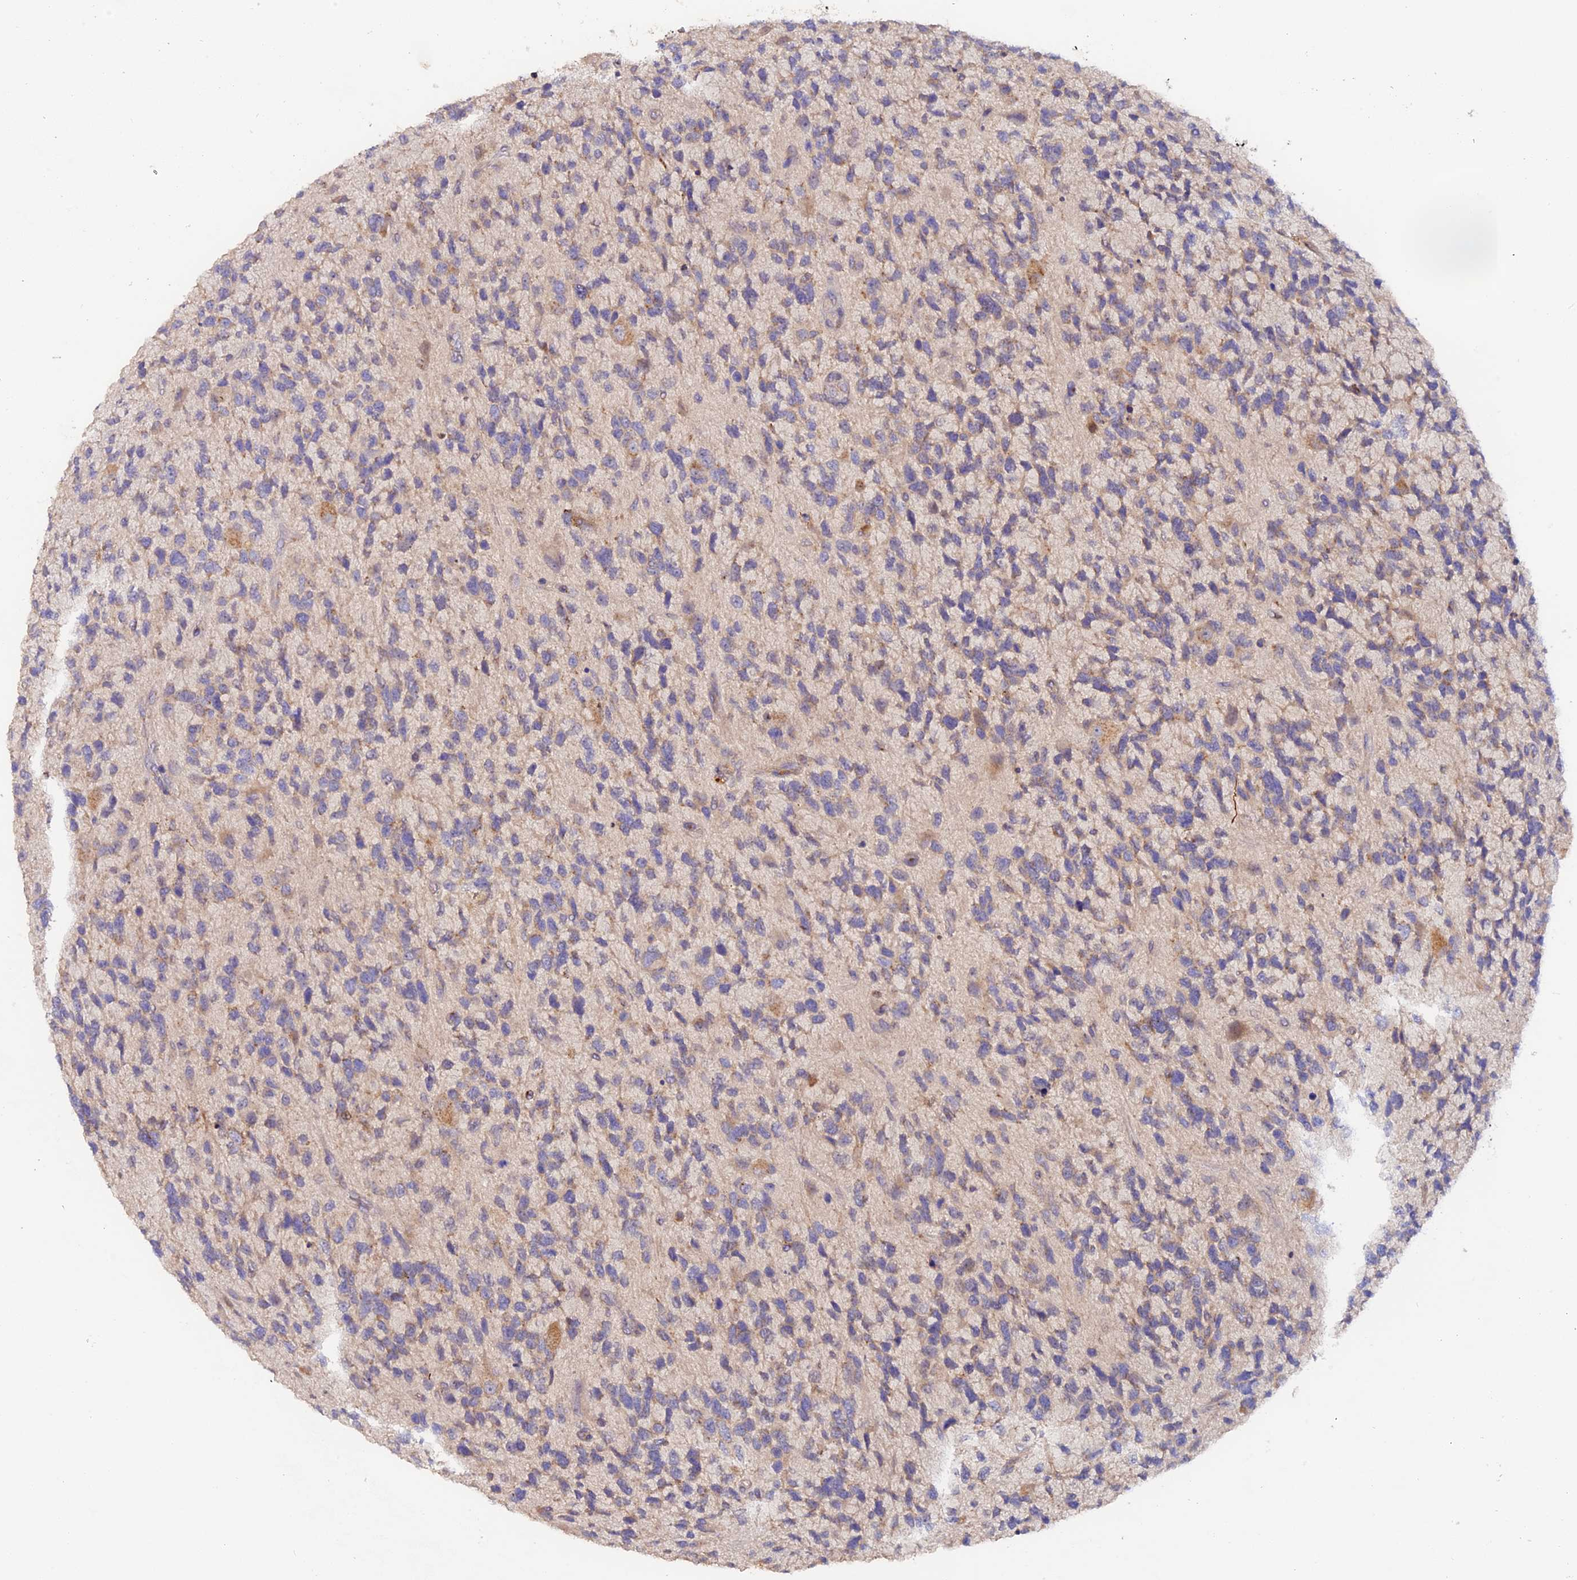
{"staining": {"intensity": "weak", "quantity": "25%-75%", "location": "cytoplasmic/membranous"}, "tissue": "glioma", "cell_type": "Tumor cells", "image_type": "cancer", "snomed": [{"axis": "morphology", "description": "Glioma, malignant, High grade"}, {"axis": "topography", "description": "Brain"}], "caption": "Brown immunohistochemical staining in human malignant glioma (high-grade) exhibits weak cytoplasmic/membranous expression in approximately 25%-75% of tumor cells.", "gene": "TANGO6", "patient": {"sex": "female", "age": 58}}